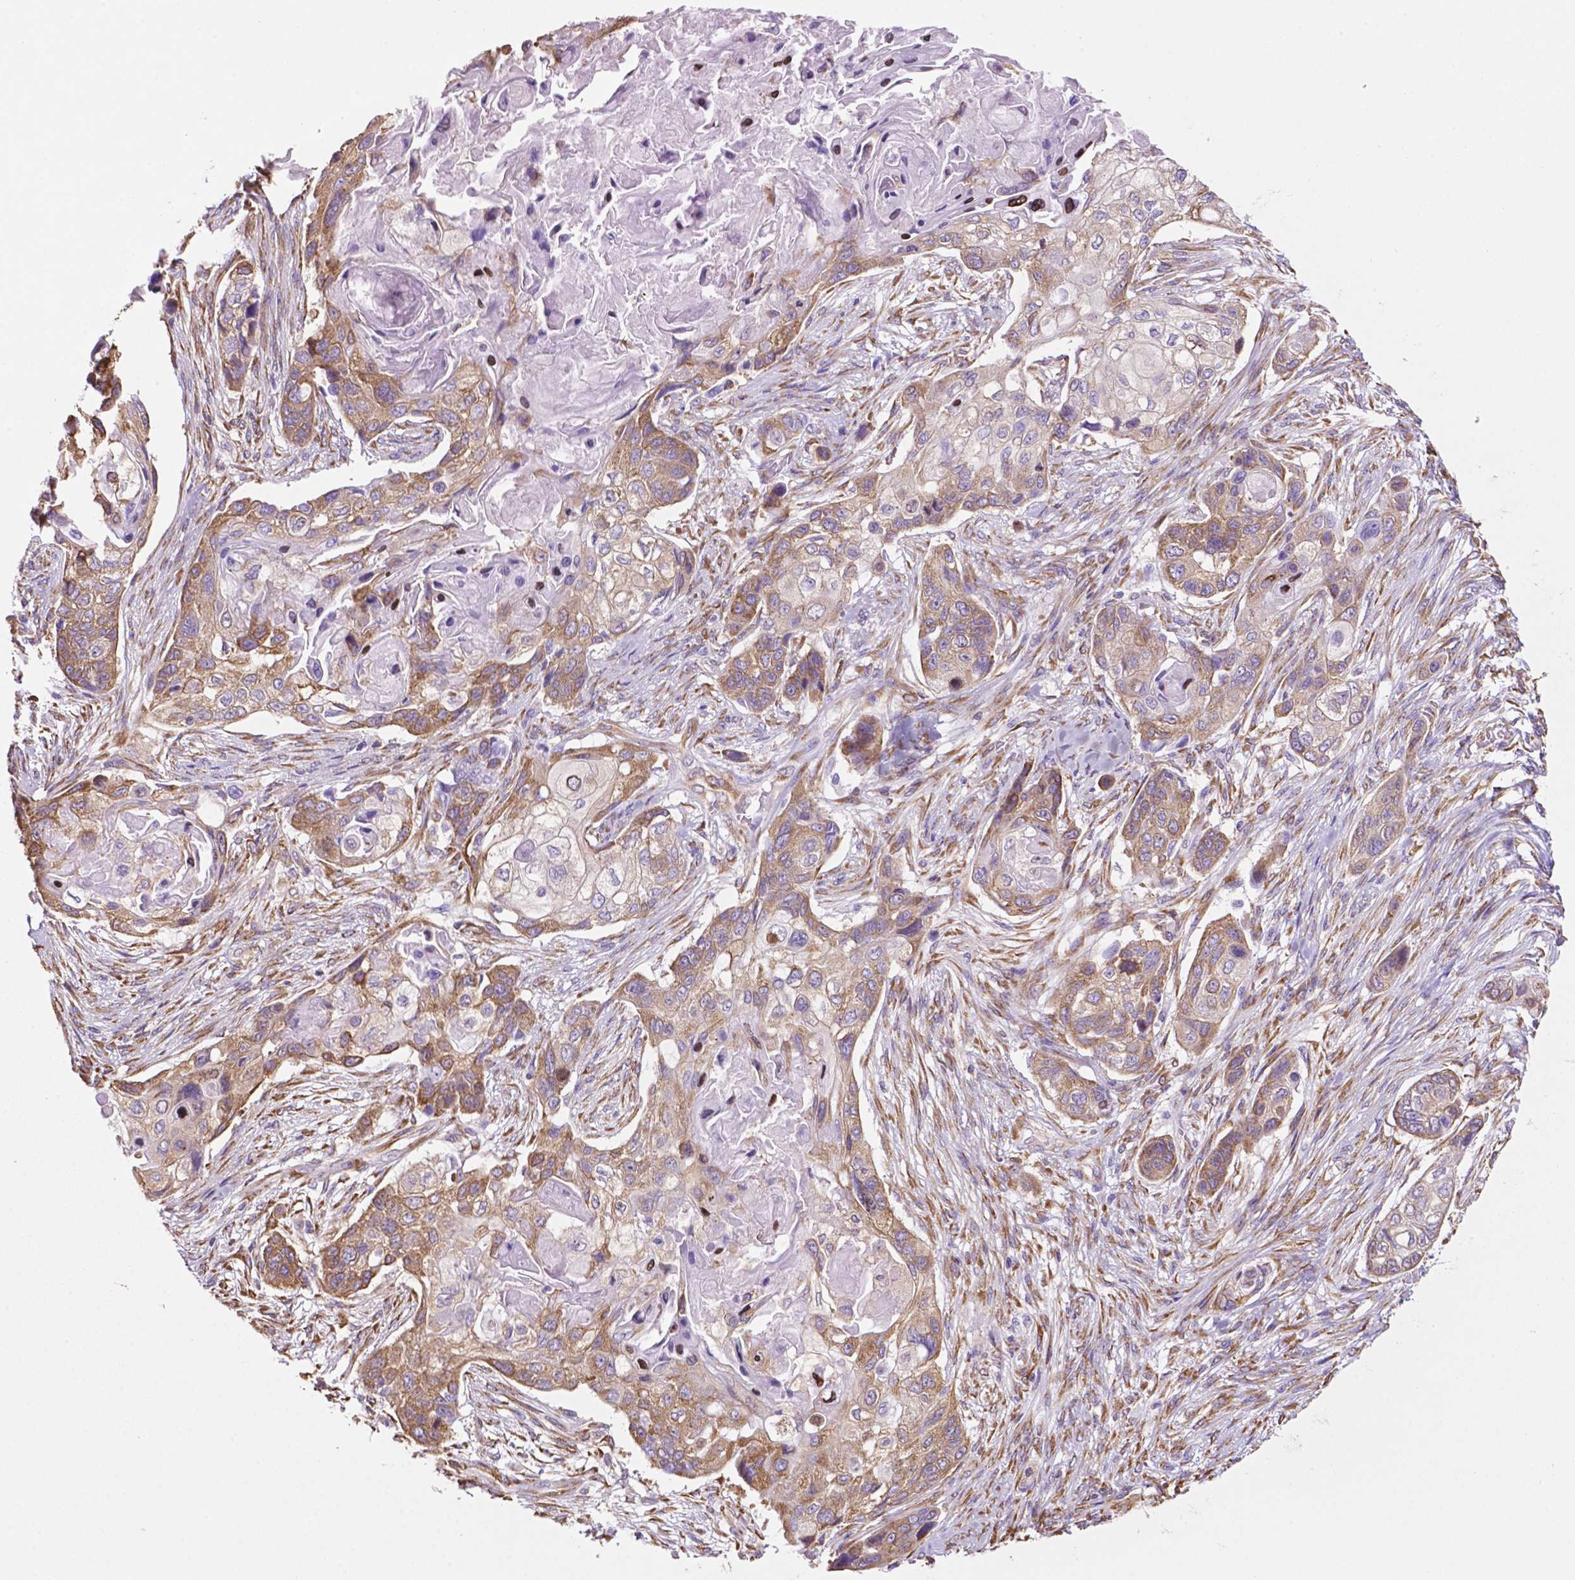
{"staining": {"intensity": "moderate", "quantity": ">75%", "location": "cytoplasmic/membranous"}, "tissue": "lung cancer", "cell_type": "Tumor cells", "image_type": "cancer", "snomed": [{"axis": "morphology", "description": "Squamous cell carcinoma, NOS"}, {"axis": "topography", "description": "Lung"}], "caption": "A photomicrograph showing moderate cytoplasmic/membranous expression in approximately >75% of tumor cells in lung cancer, as visualized by brown immunohistochemical staining.", "gene": "RPL29", "patient": {"sex": "male", "age": 69}}